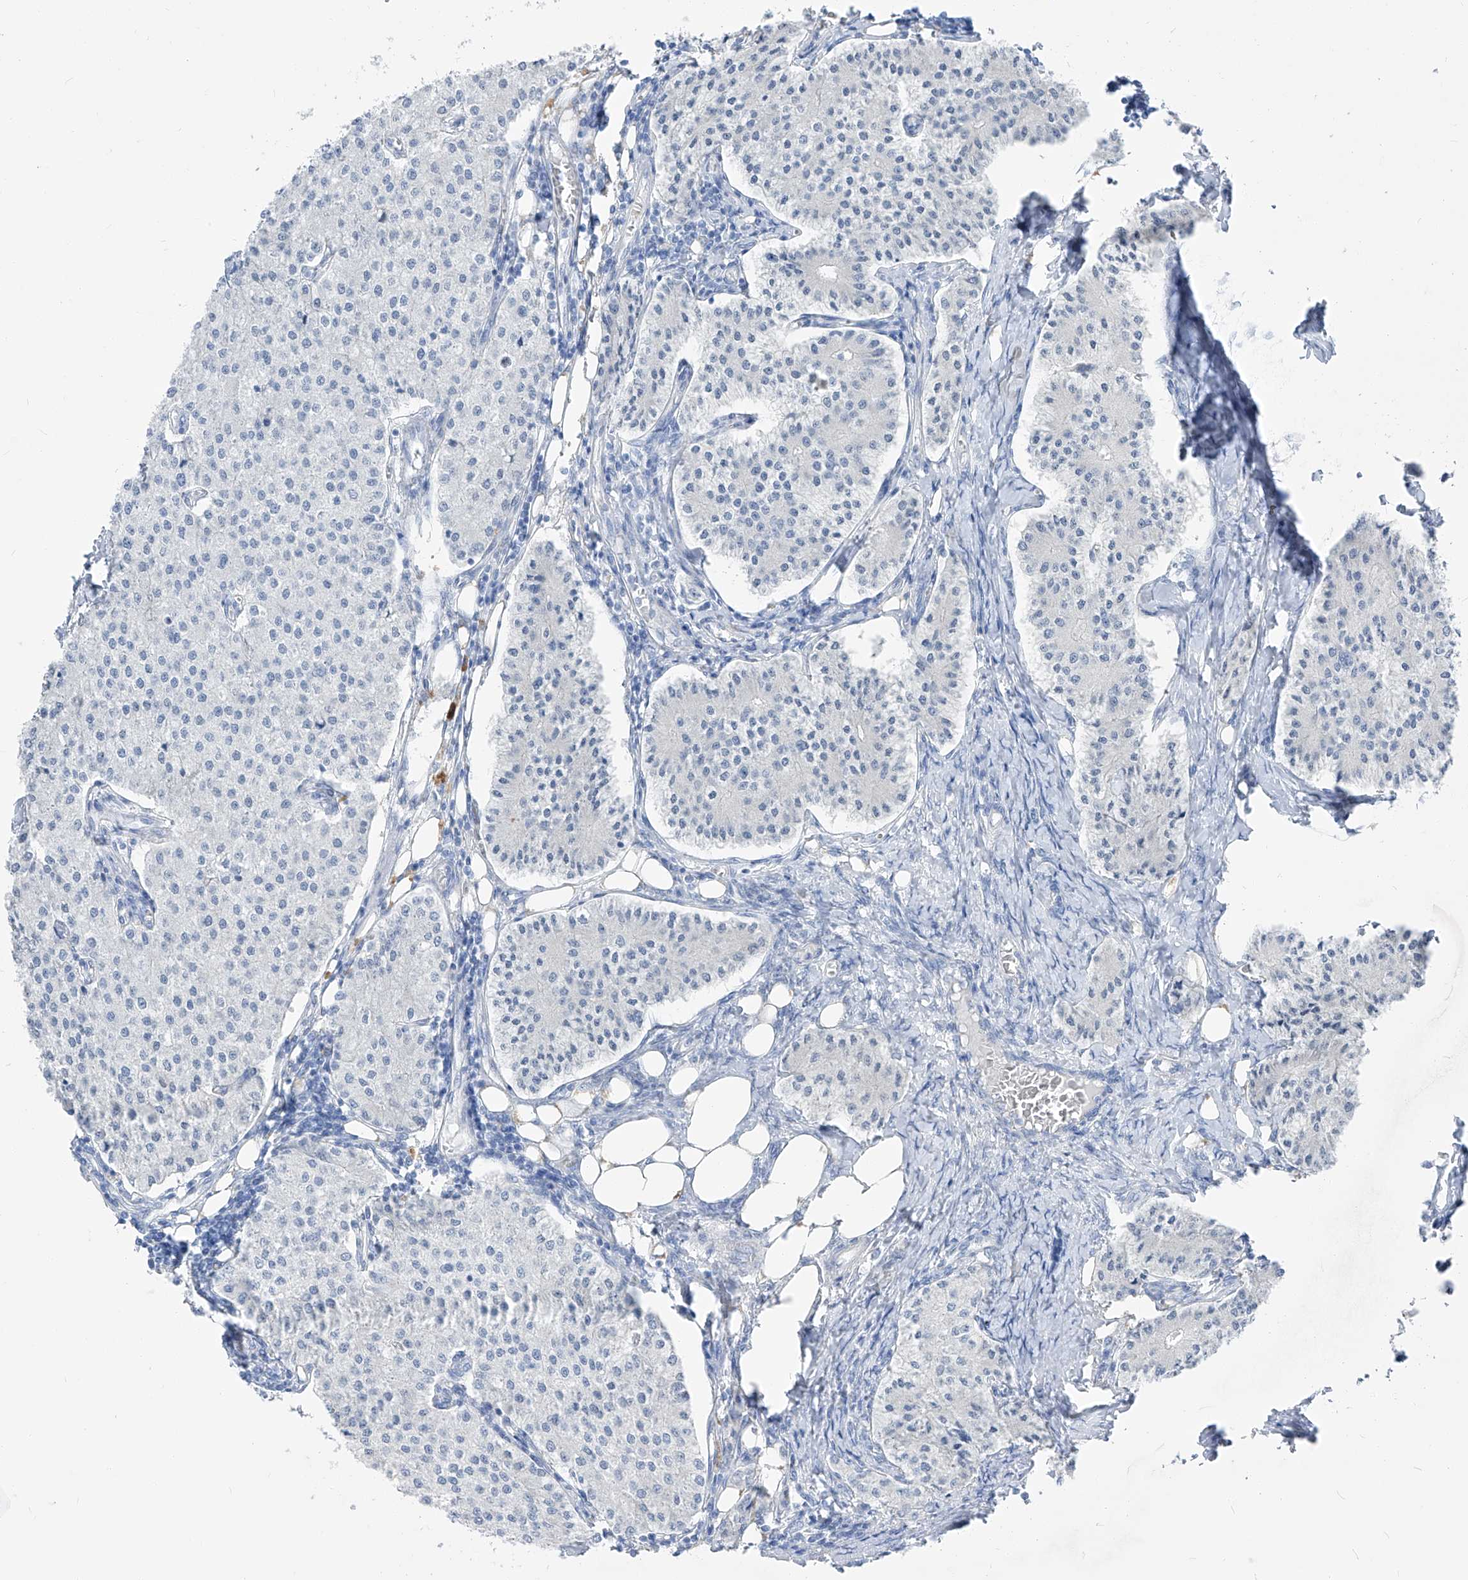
{"staining": {"intensity": "negative", "quantity": "none", "location": "none"}, "tissue": "carcinoid", "cell_type": "Tumor cells", "image_type": "cancer", "snomed": [{"axis": "morphology", "description": "Carcinoid, malignant, NOS"}, {"axis": "topography", "description": "Colon"}], "caption": "DAB immunohistochemical staining of carcinoid shows no significant expression in tumor cells. Brightfield microscopy of IHC stained with DAB (3,3'-diaminobenzidine) (brown) and hematoxylin (blue), captured at high magnification.", "gene": "FRS3", "patient": {"sex": "female", "age": 52}}